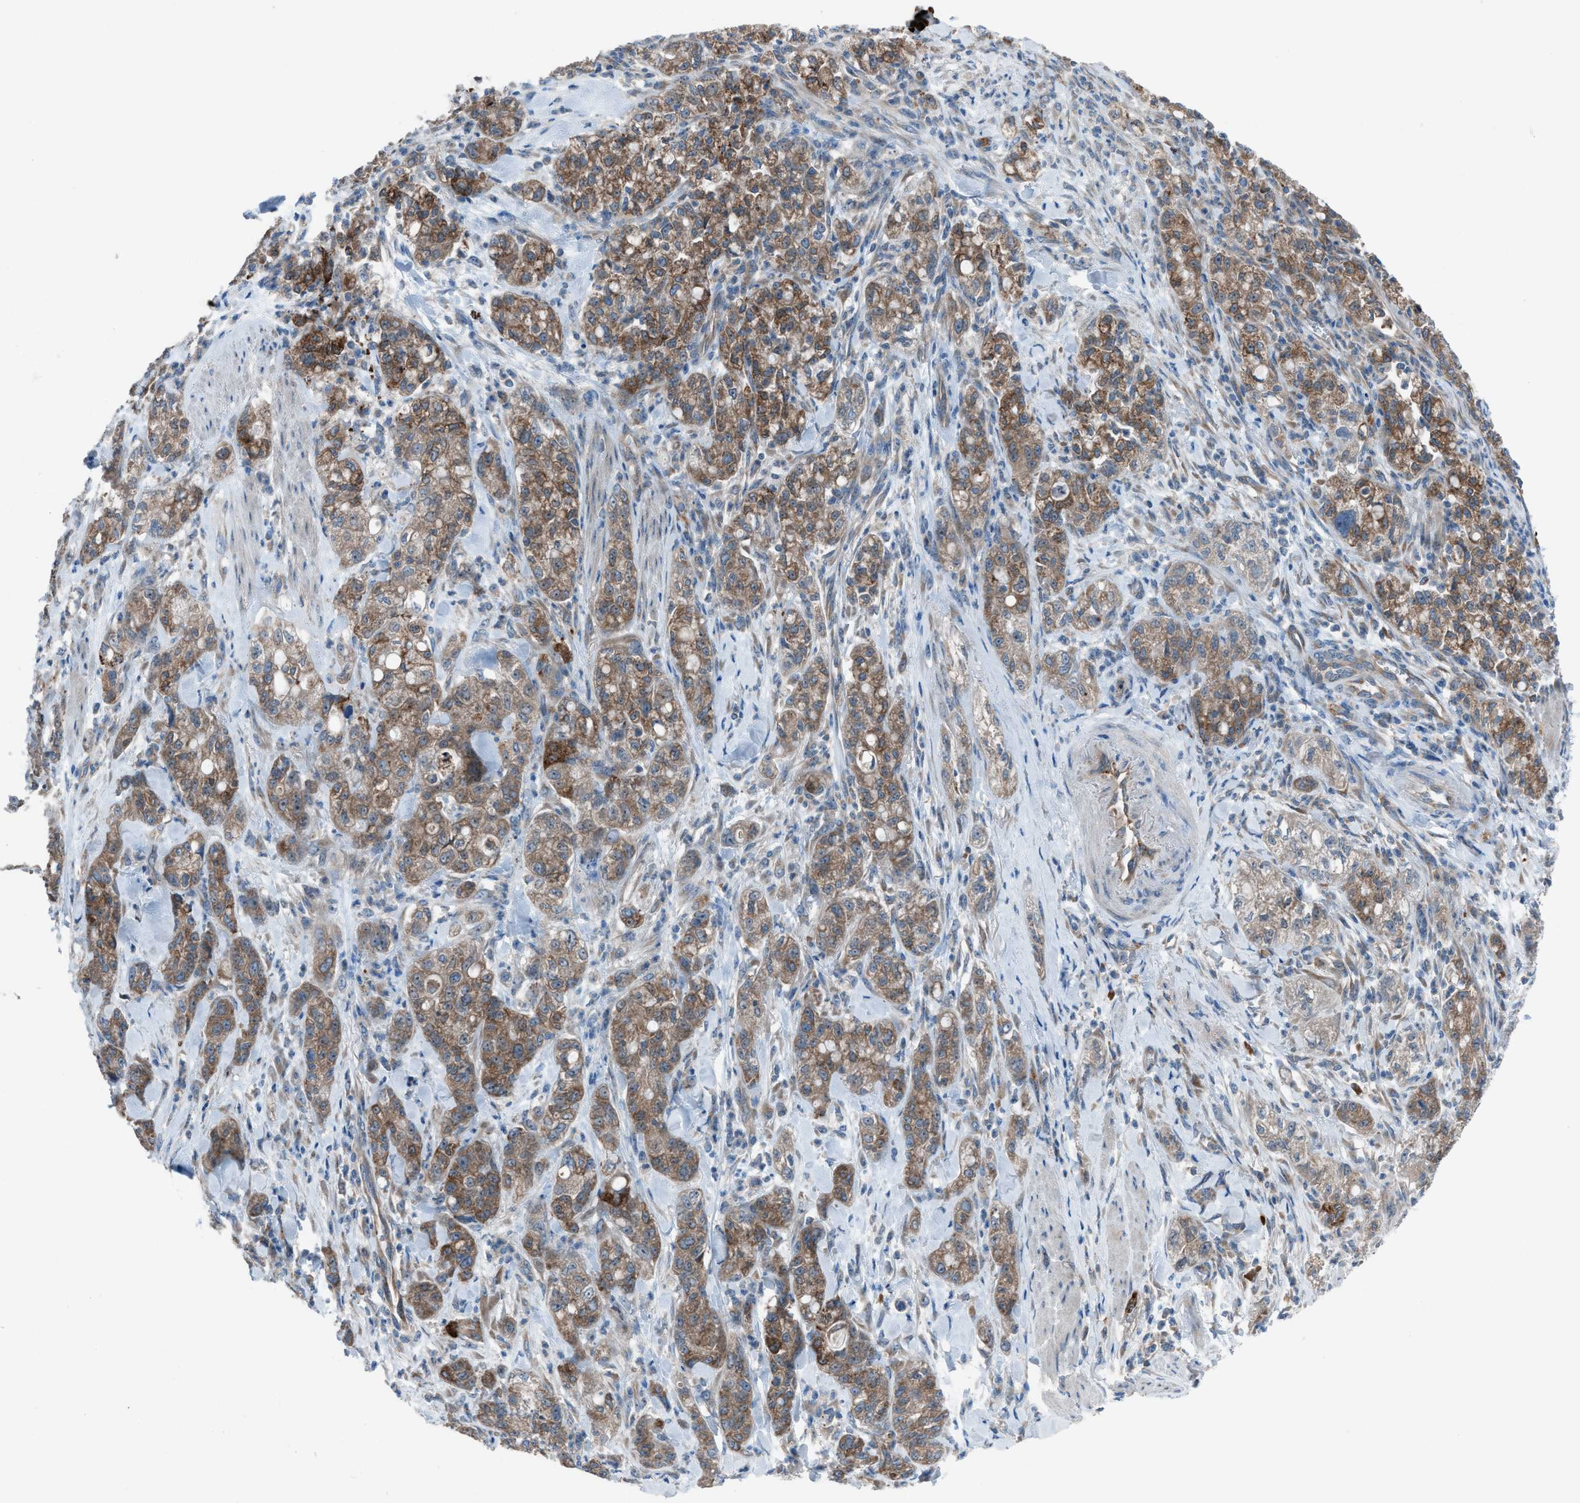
{"staining": {"intensity": "moderate", "quantity": ">75%", "location": "cytoplasmic/membranous"}, "tissue": "pancreatic cancer", "cell_type": "Tumor cells", "image_type": "cancer", "snomed": [{"axis": "morphology", "description": "Adenocarcinoma, NOS"}, {"axis": "topography", "description": "Pancreas"}], "caption": "Adenocarcinoma (pancreatic) stained with DAB immunohistochemistry exhibits medium levels of moderate cytoplasmic/membranous positivity in about >75% of tumor cells.", "gene": "HEG1", "patient": {"sex": "female", "age": 78}}